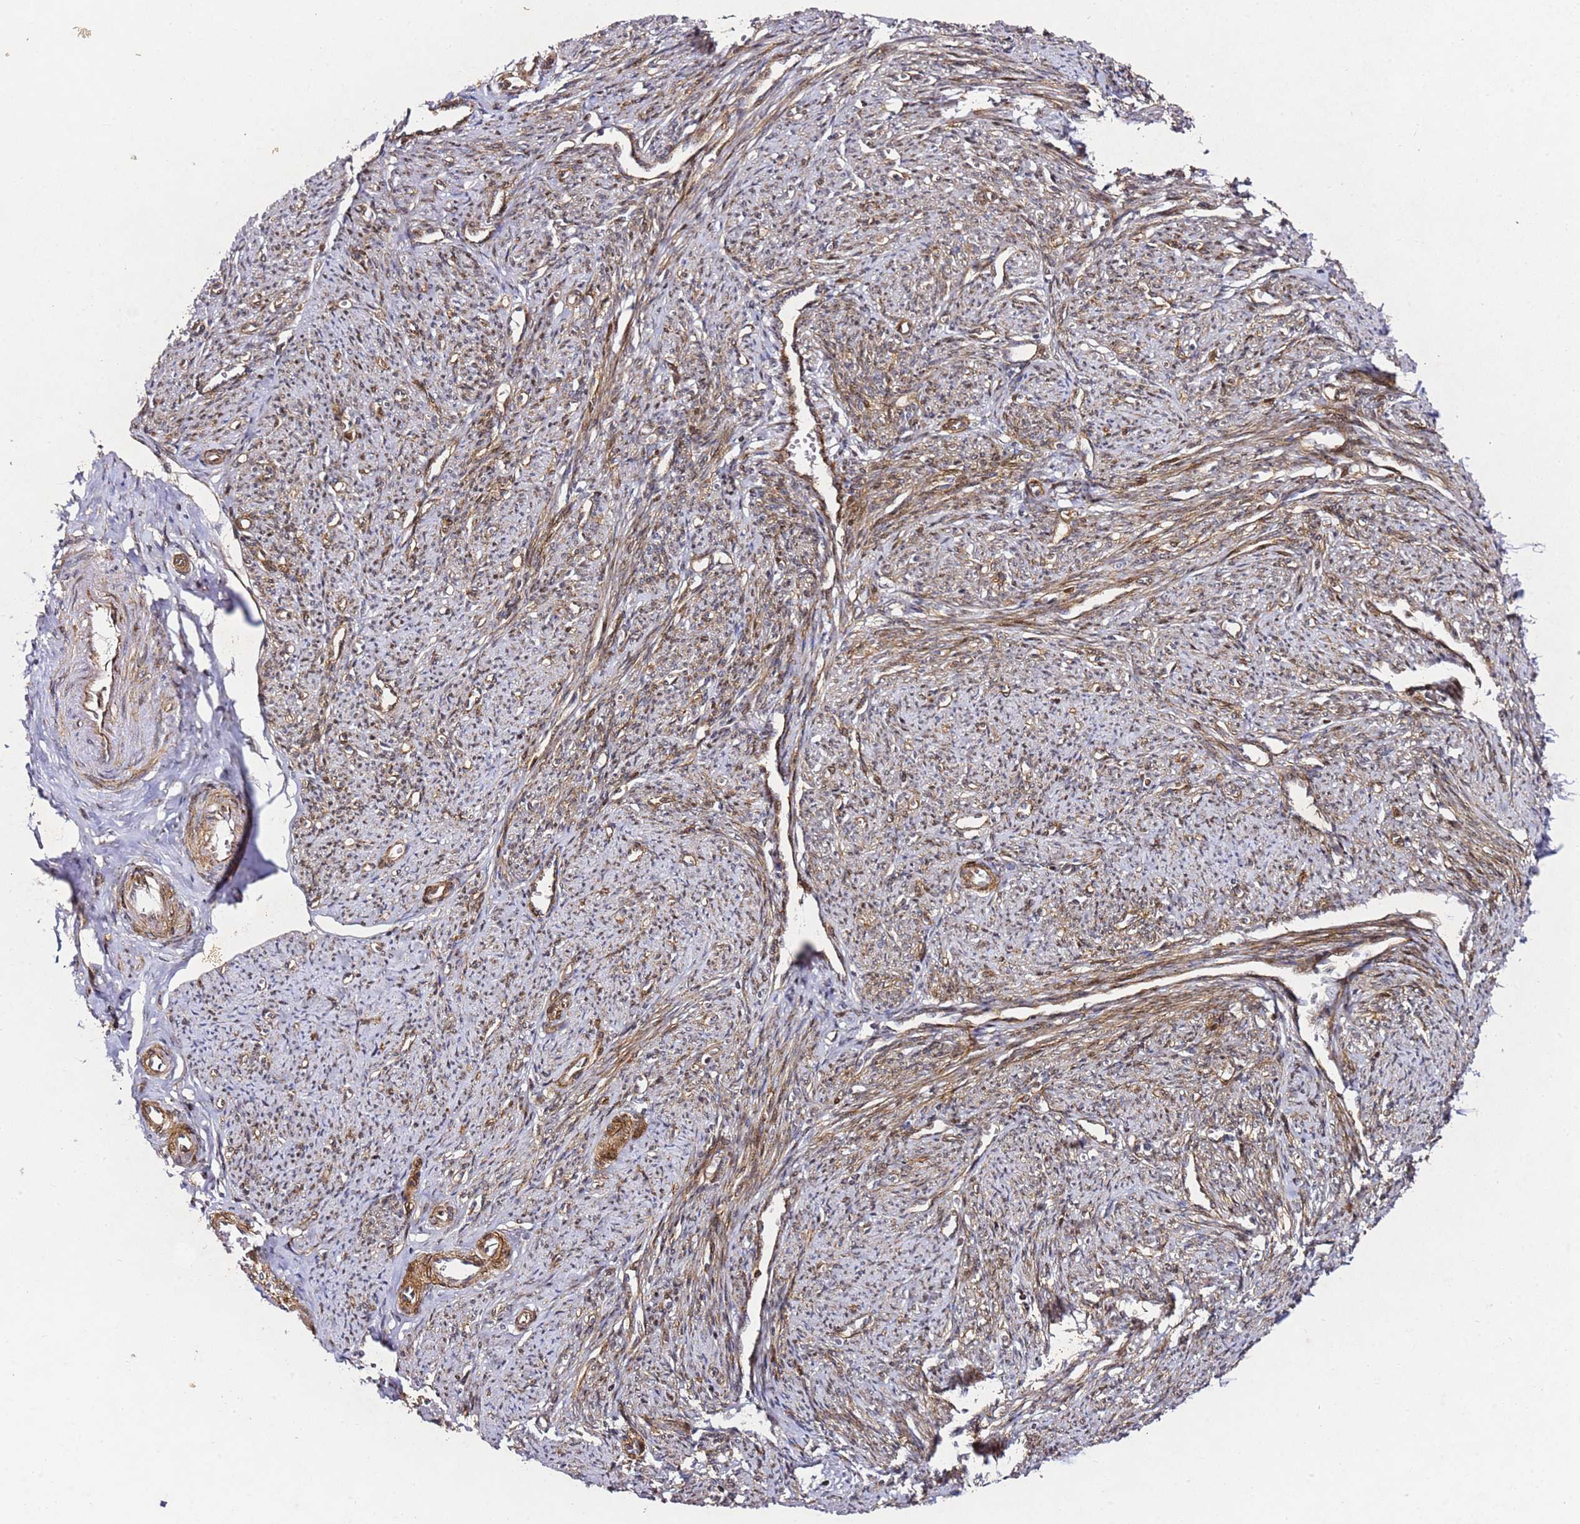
{"staining": {"intensity": "moderate", "quantity": "25%-75%", "location": "cytoplasmic/membranous"}, "tissue": "smooth muscle", "cell_type": "Smooth muscle cells", "image_type": "normal", "snomed": [{"axis": "morphology", "description": "Normal tissue, NOS"}, {"axis": "topography", "description": "Smooth muscle"}, {"axis": "topography", "description": "Uterus"}], "caption": "Protein staining displays moderate cytoplasmic/membranous staining in about 25%-75% of smooth muscle cells in benign smooth muscle. The staining is performed using DAB (3,3'-diaminobenzidine) brown chromogen to label protein expression. The nuclei are counter-stained blue using hematoxylin.", "gene": "ZNF296", "patient": {"sex": "female", "age": 59}}